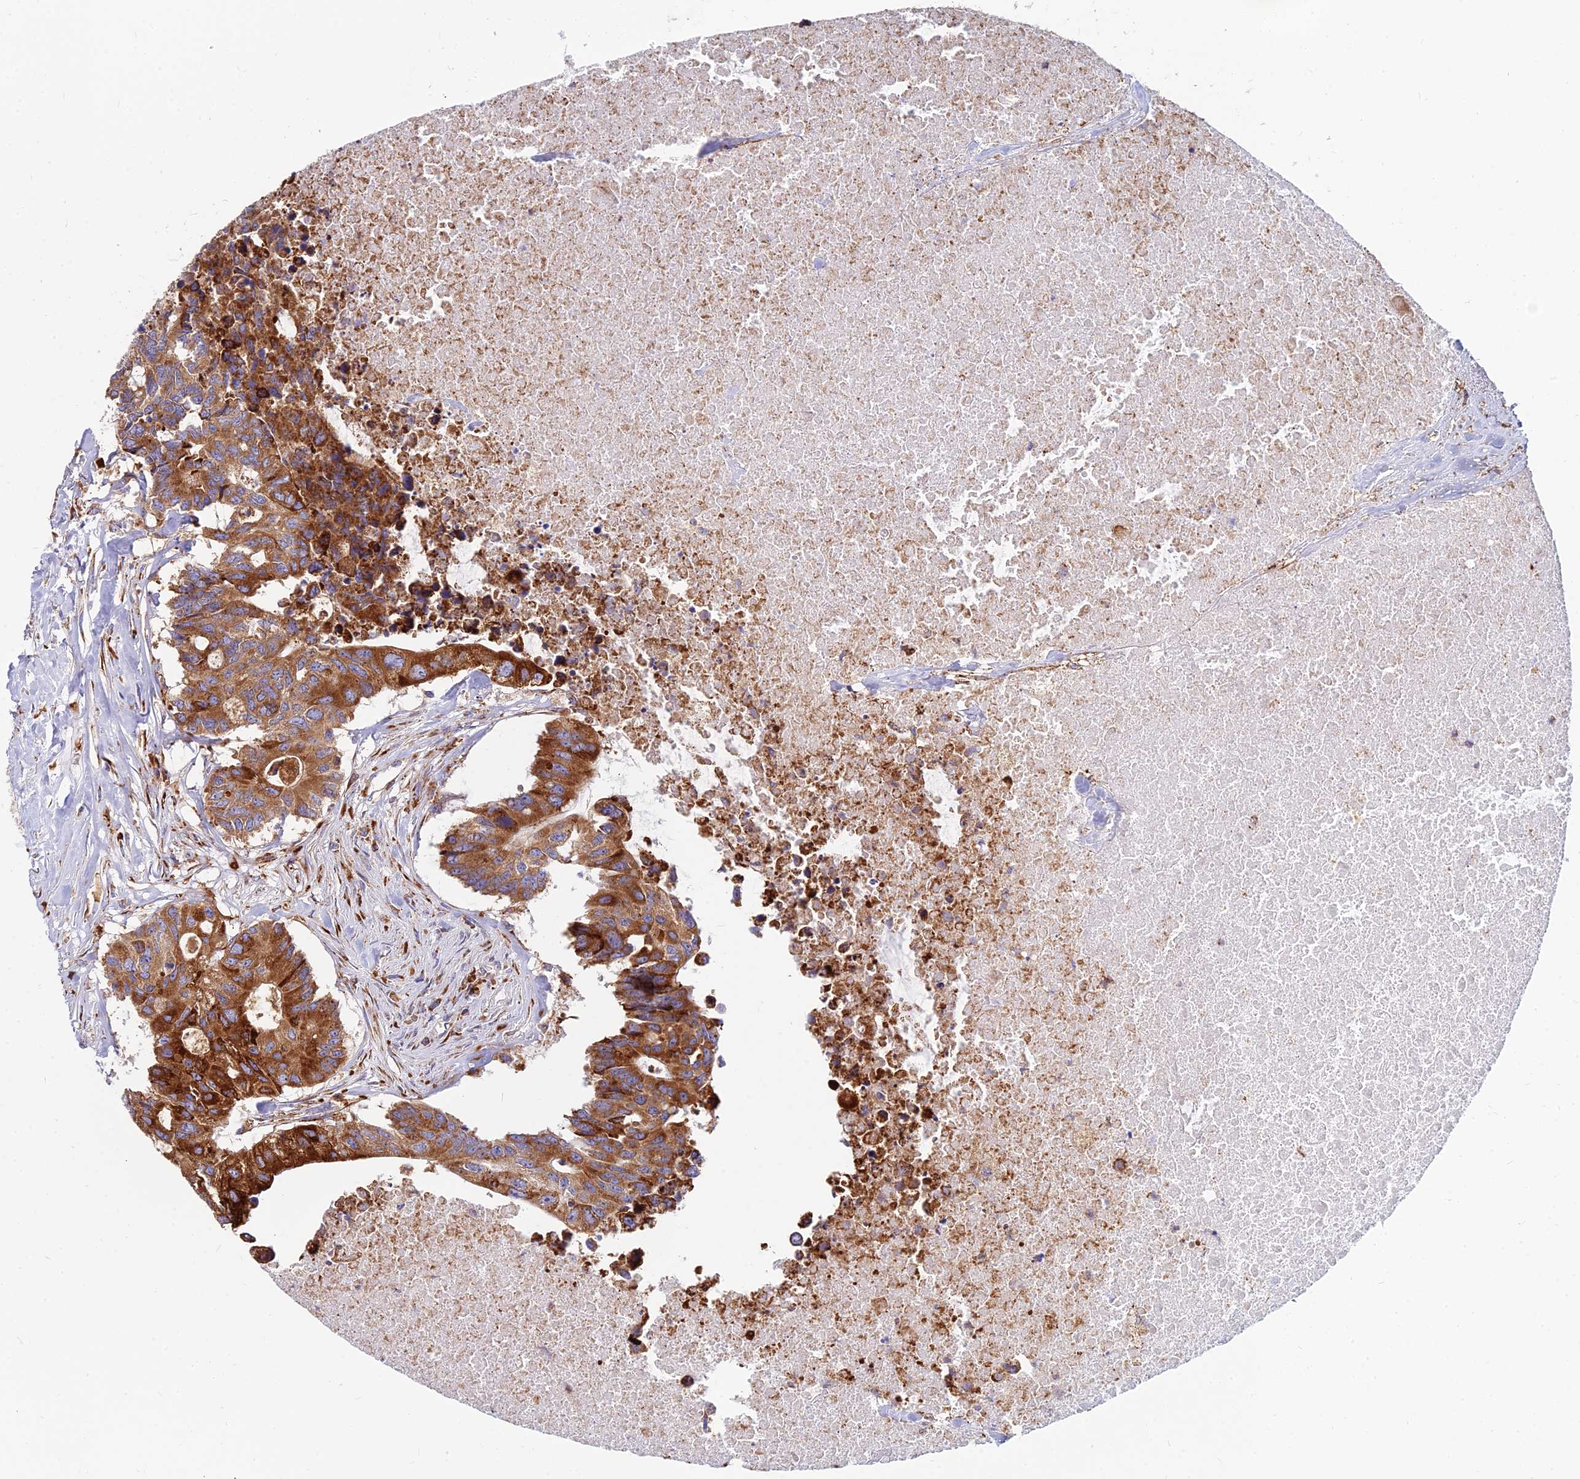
{"staining": {"intensity": "strong", "quantity": ">75%", "location": "cytoplasmic/membranous"}, "tissue": "colorectal cancer", "cell_type": "Tumor cells", "image_type": "cancer", "snomed": [{"axis": "morphology", "description": "Adenocarcinoma, NOS"}, {"axis": "topography", "description": "Colon"}], "caption": "Immunohistochemistry of colorectal adenocarcinoma demonstrates high levels of strong cytoplasmic/membranous positivity in approximately >75% of tumor cells.", "gene": "CCT6B", "patient": {"sex": "male", "age": 71}}